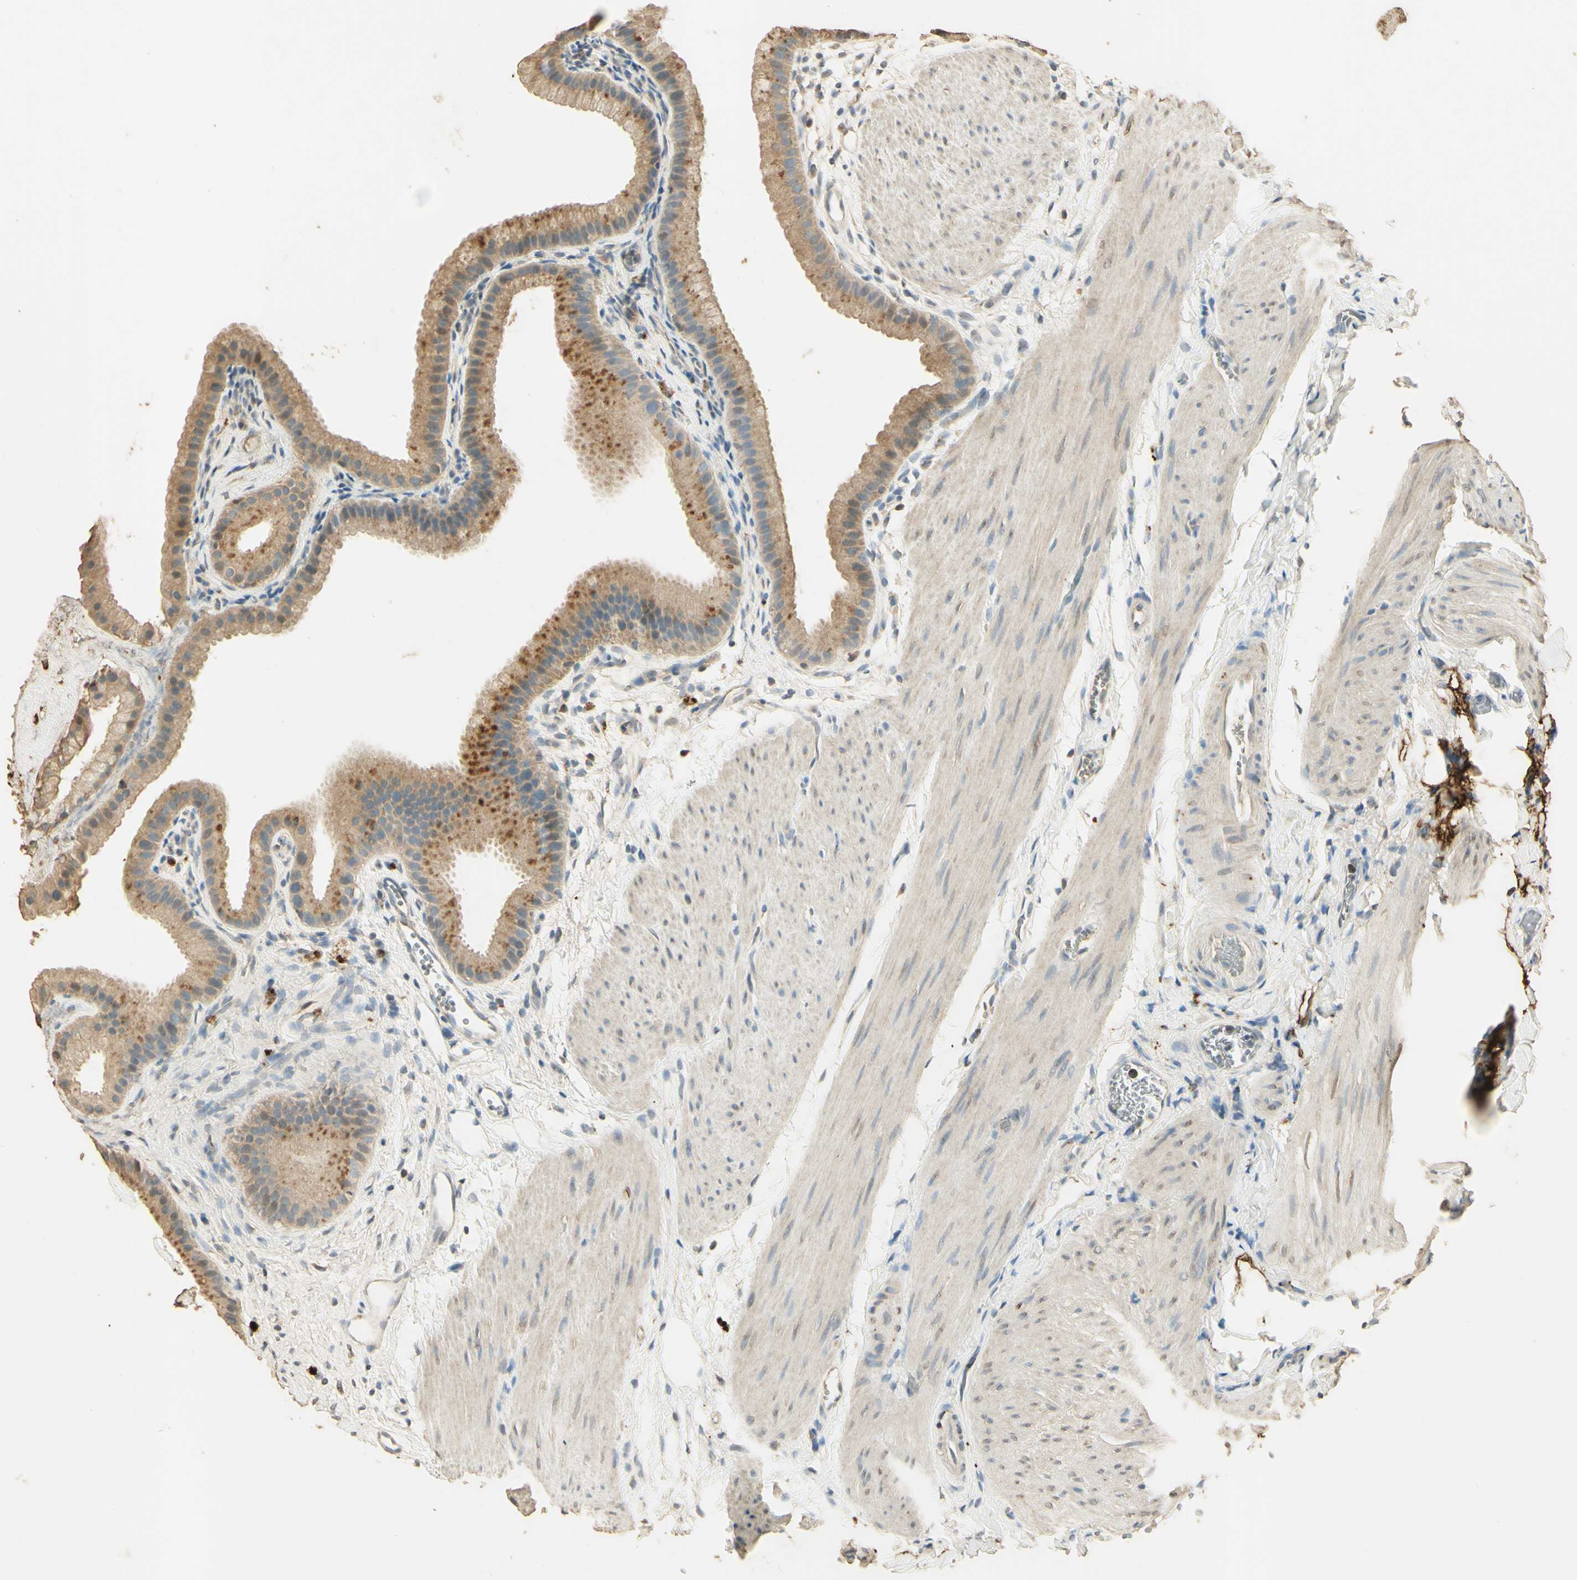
{"staining": {"intensity": "moderate", "quantity": ">75%", "location": "cytoplasmic/membranous"}, "tissue": "gallbladder", "cell_type": "Glandular cells", "image_type": "normal", "snomed": [{"axis": "morphology", "description": "Normal tissue, NOS"}, {"axis": "topography", "description": "Gallbladder"}], "caption": "The image demonstrates a brown stain indicating the presence of a protein in the cytoplasmic/membranous of glandular cells in gallbladder. The staining was performed using DAB (3,3'-diaminobenzidine), with brown indicating positive protein expression. Nuclei are stained blue with hematoxylin.", "gene": "ARHGEF17", "patient": {"sex": "female", "age": 64}}